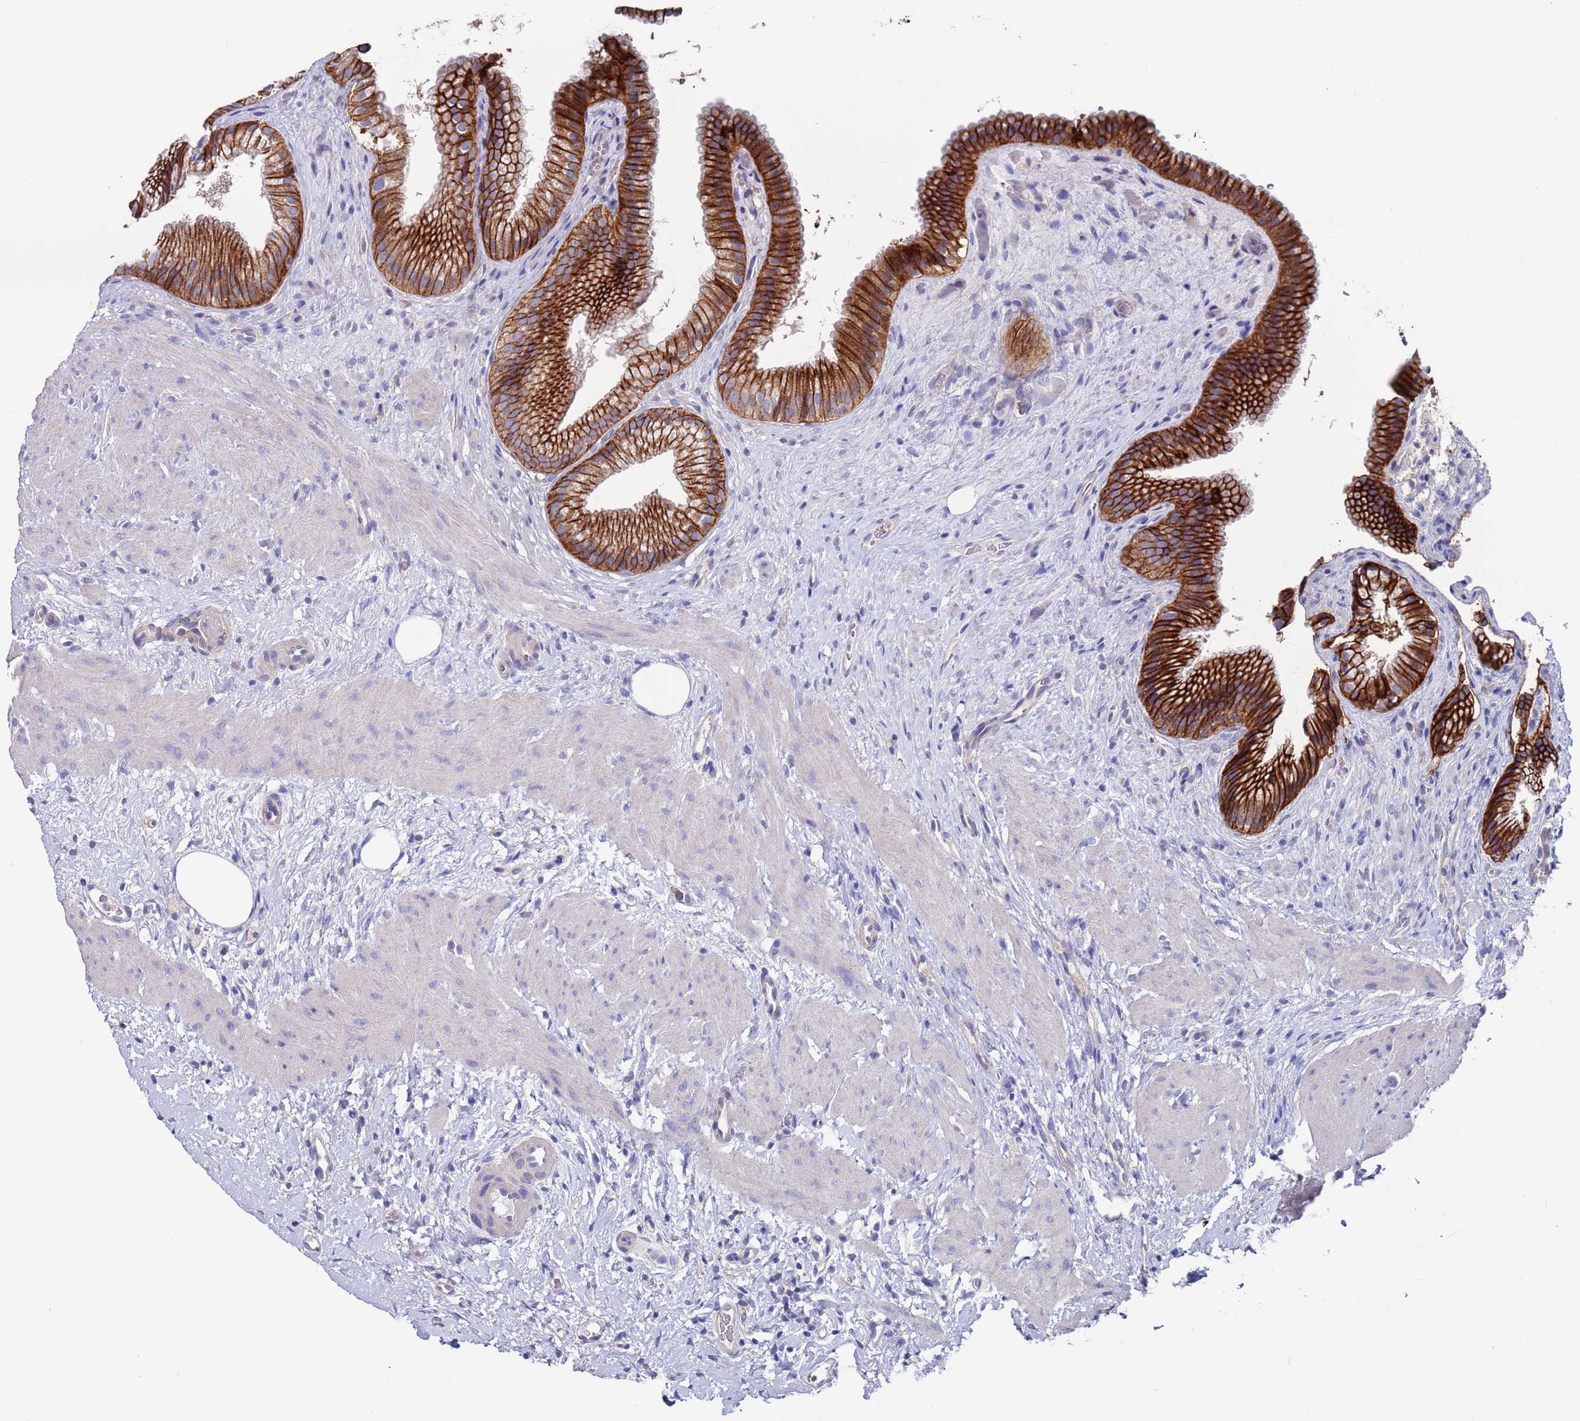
{"staining": {"intensity": "strong", "quantity": ">75%", "location": "cytoplasmic/membranous"}, "tissue": "gallbladder", "cell_type": "Glandular cells", "image_type": "normal", "snomed": [{"axis": "morphology", "description": "Normal tissue, NOS"}, {"axis": "topography", "description": "Gallbladder"}], "caption": "Immunohistochemistry (IHC) micrograph of unremarkable gallbladder: human gallbladder stained using IHC displays high levels of strong protein expression localized specifically in the cytoplasmic/membranous of glandular cells, appearing as a cytoplasmic/membranous brown color.", "gene": "KRTCAP3", "patient": {"sex": "female", "age": 64}}